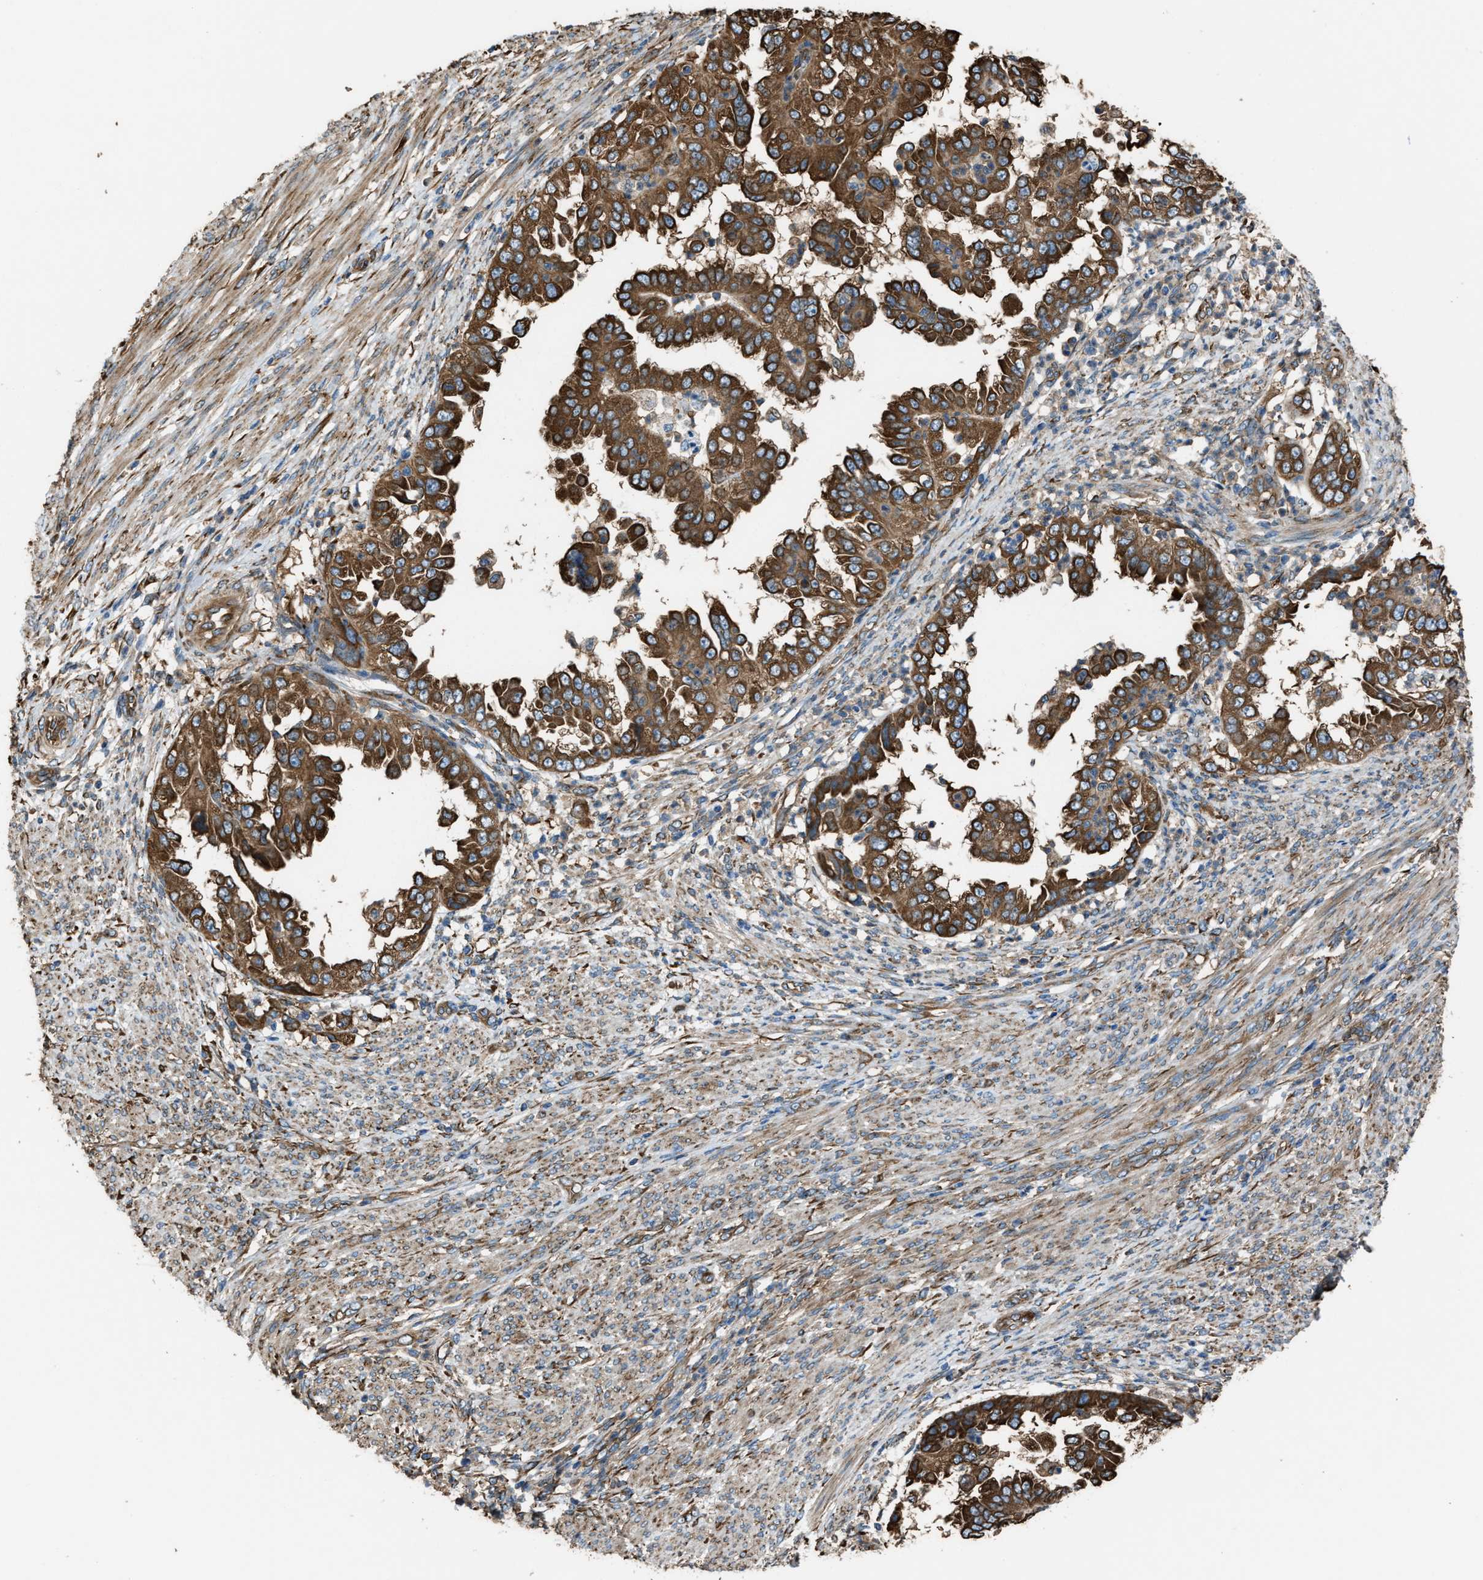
{"staining": {"intensity": "strong", "quantity": ">75%", "location": "cytoplasmic/membranous"}, "tissue": "endometrial cancer", "cell_type": "Tumor cells", "image_type": "cancer", "snomed": [{"axis": "morphology", "description": "Adenocarcinoma, NOS"}, {"axis": "topography", "description": "Endometrium"}], "caption": "Immunohistochemistry (IHC) histopathology image of endometrial adenocarcinoma stained for a protein (brown), which demonstrates high levels of strong cytoplasmic/membranous positivity in approximately >75% of tumor cells.", "gene": "TRPC1", "patient": {"sex": "female", "age": 85}}